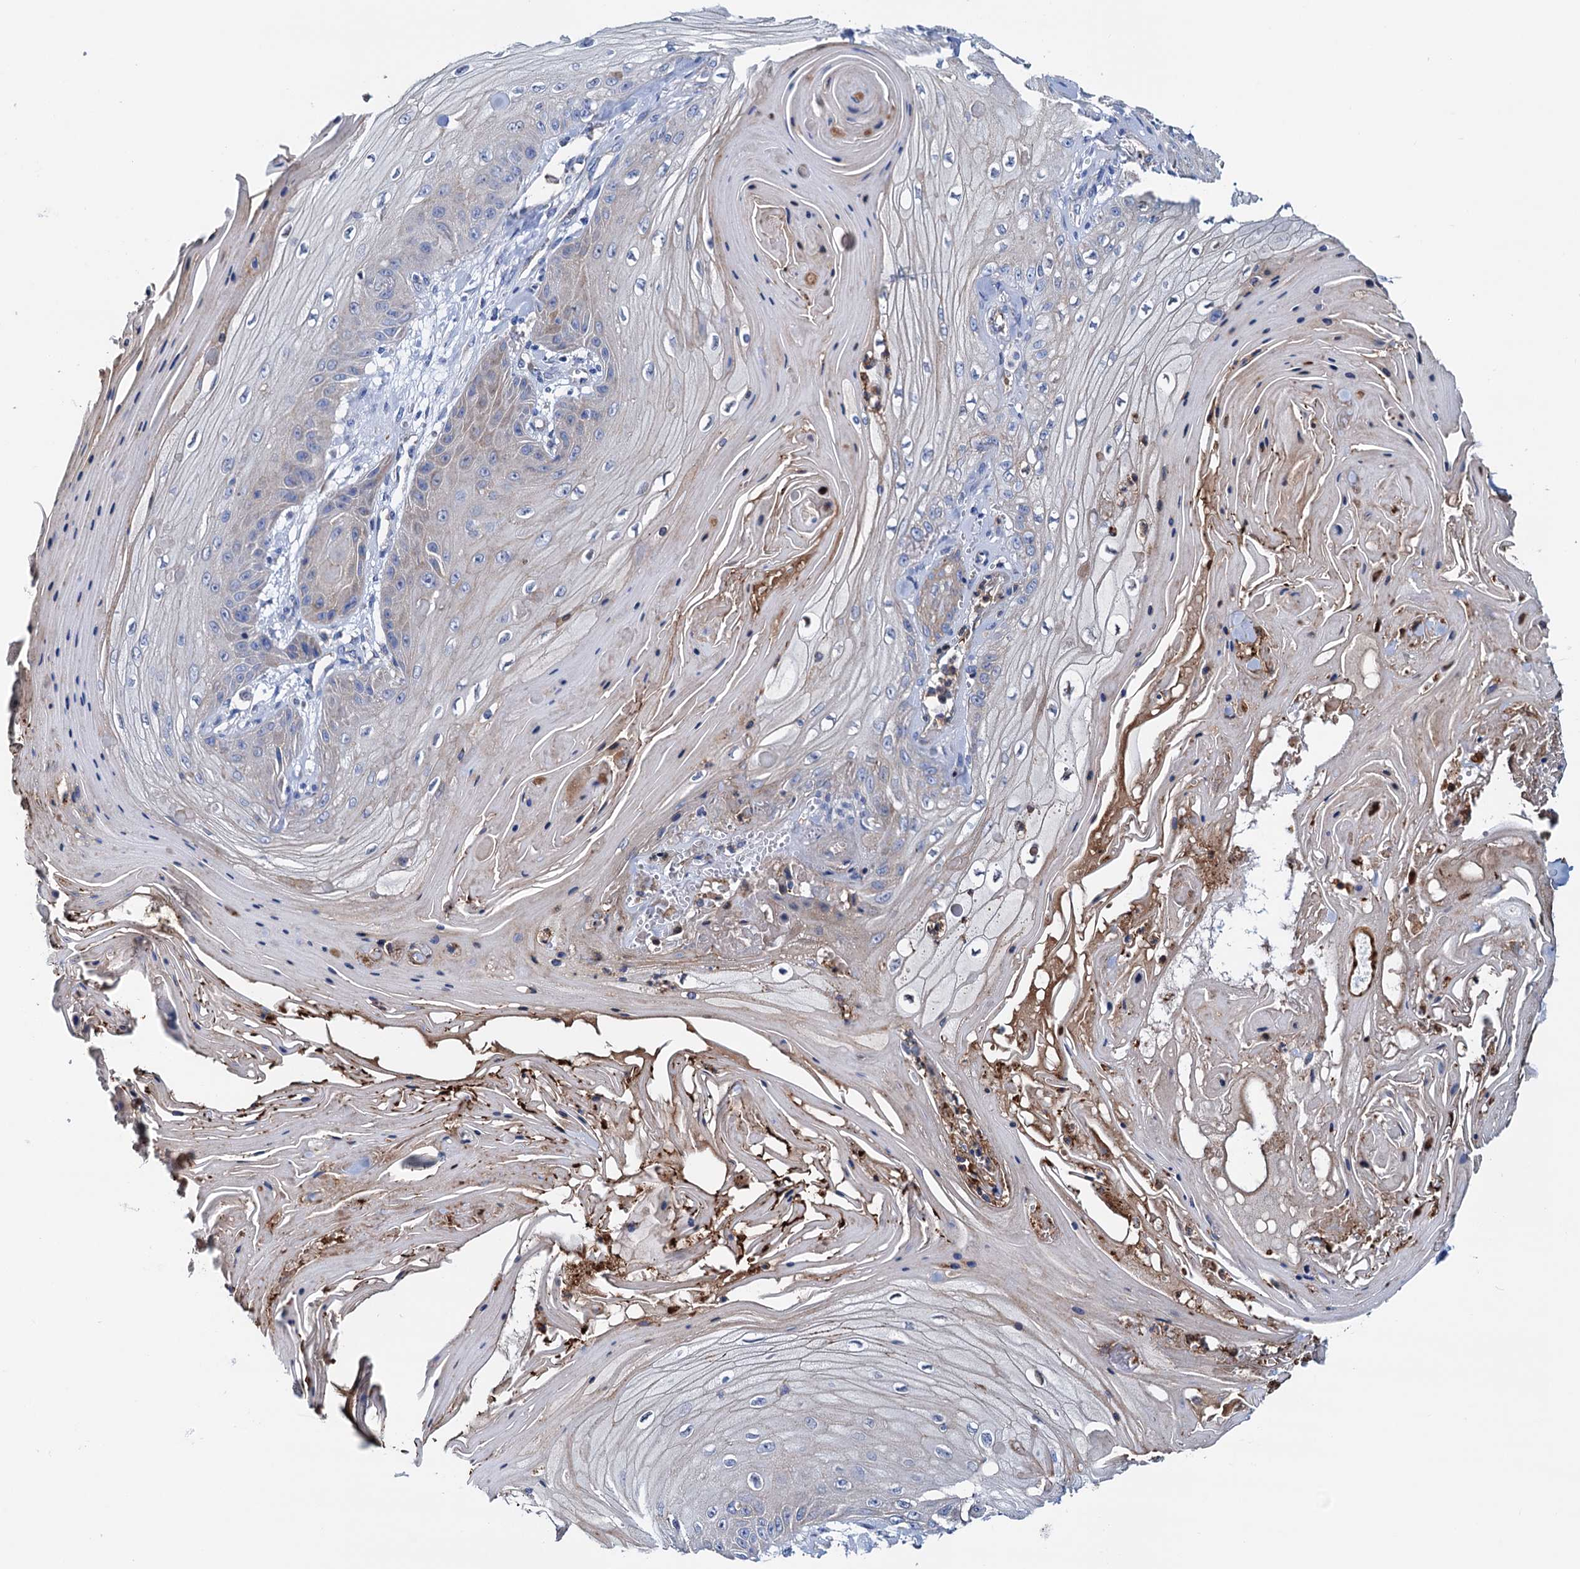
{"staining": {"intensity": "negative", "quantity": "none", "location": "none"}, "tissue": "skin cancer", "cell_type": "Tumor cells", "image_type": "cancer", "snomed": [{"axis": "morphology", "description": "Squamous cell carcinoma, NOS"}, {"axis": "topography", "description": "Skin"}], "caption": "An image of squamous cell carcinoma (skin) stained for a protein reveals no brown staining in tumor cells.", "gene": "RASSF9", "patient": {"sex": "male", "age": 74}}